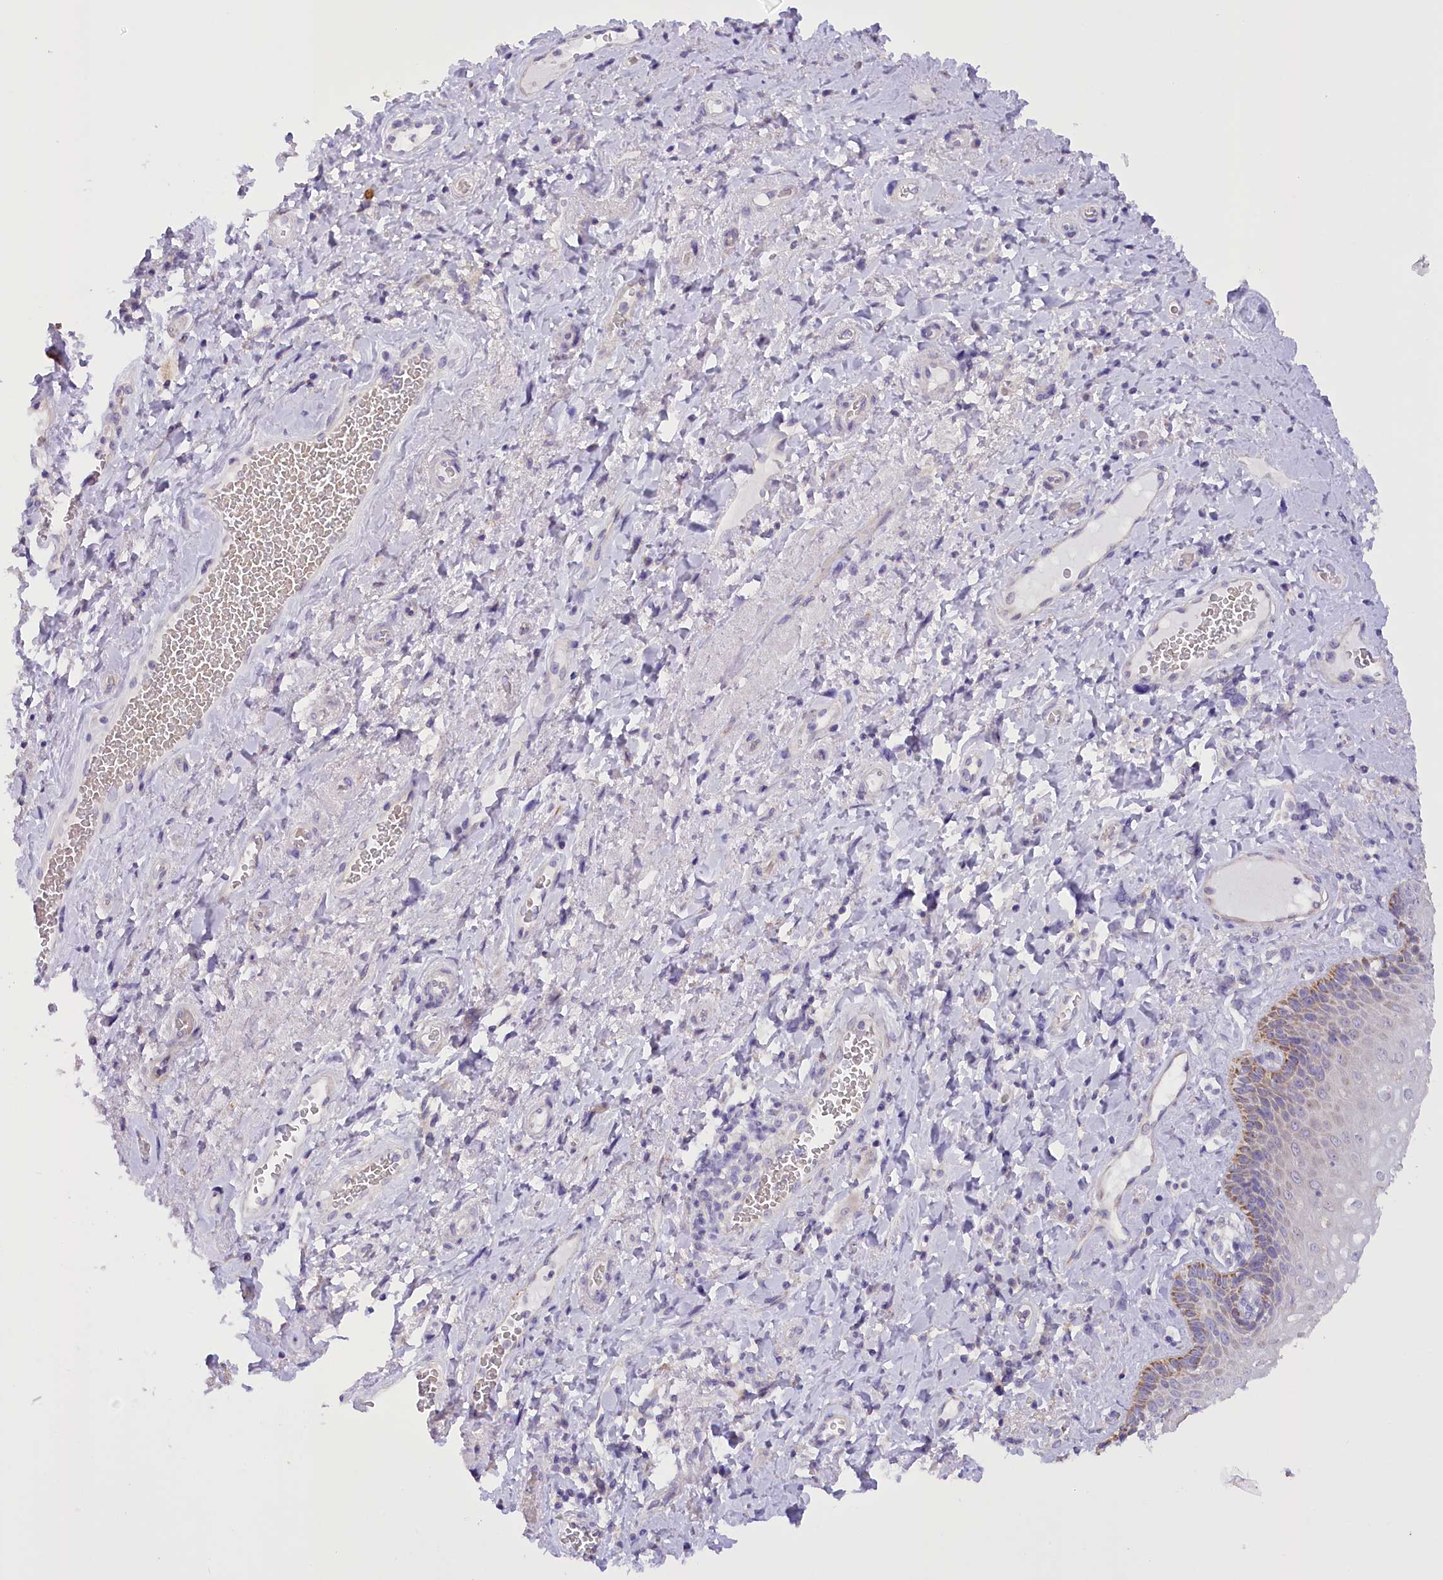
{"staining": {"intensity": "weak", "quantity": "25%-75%", "location": "cytoplasmic/membranous"}, "tissue": "skin", "cell_type": "Epidermal cells", "image_type": "normal", "snomed": [{"axis": "morphology", "description": "Normal tissue, NOS"}, {"axis": "topography", "description": "Anal"}], "caption": "Immunohistochemical staining of normal skin exhibits 25%-75% levels of weak cytoplasmic/membranous protein expression in about 25%-75% of epidermal cells.", "gene": "DCUN1D1", "patient": {"sex": "male", "age": 69}}